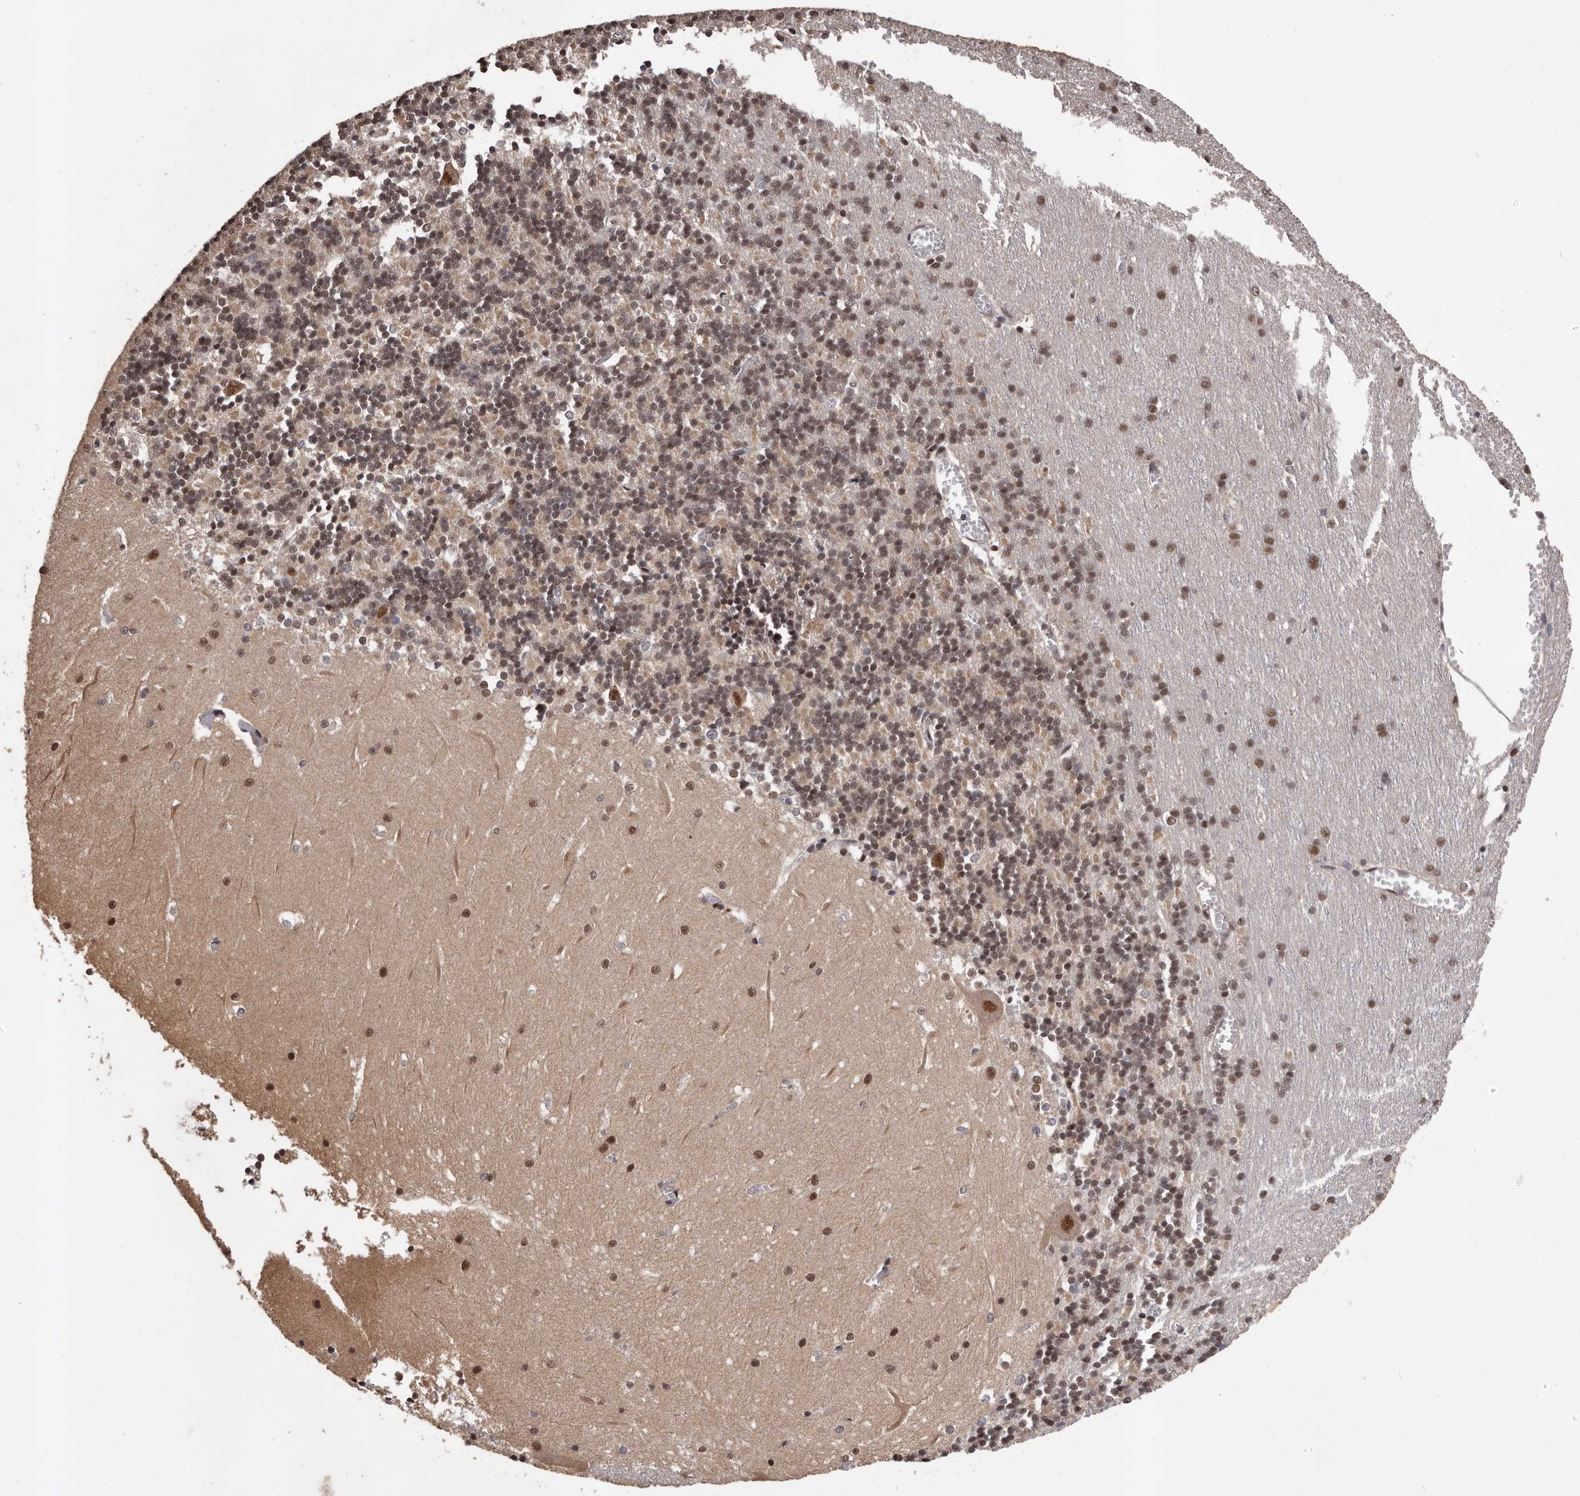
{"staining": {"intensity": "moderate", "quantity": "25%-75%", "location": "cytoplasmic/membranous,nuclear"}, "tissue": "cerebellum", "cell_type": "Cells in granular layer", "image_type": "normal", "snomed": [{"axis": "morphology", "description": "Normal tissue, NOS"}, {"axis": "topography", "description": "Cerebellum"}], "caption": "Protein staining exhibits moderate cytoplasmic/membranous,nuclear positivity in approximately 25%-75% of cells in granular layer in unremarkable cerebellum. The staining is performed using DAB brown chromogen to label protein expression. The nuclei are counter-stained blue using hematoxylin.", "gene": "VPS37A", "patient": {"sex": "male", "age": 37}}